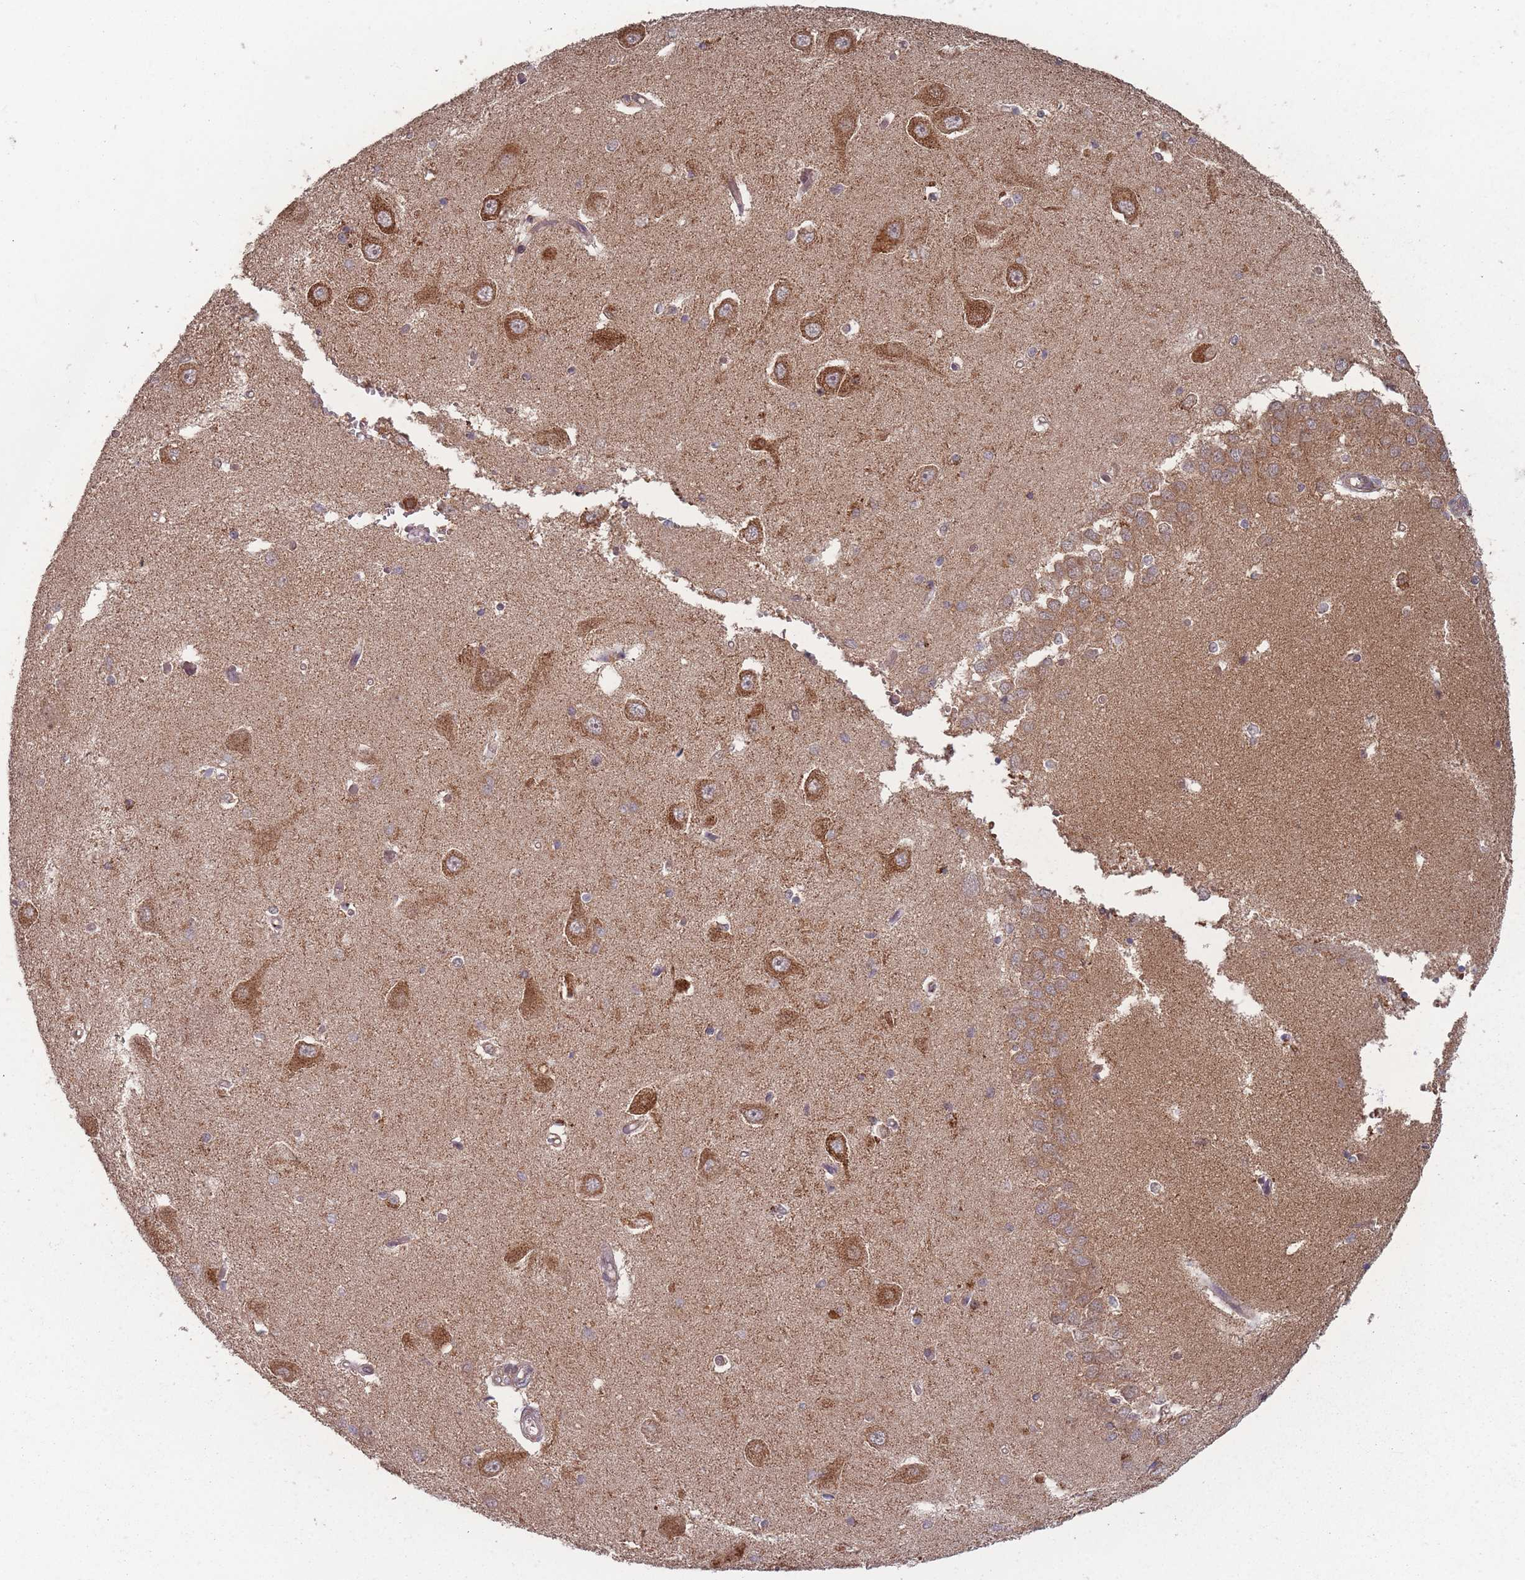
{"staining": {"intensity": "moderate", "quantity": "<25%", "location": "cytoplasmic/membranous"}, "tissue": "hippocampus", "cell_type": "Glial cells", "image_type": "normal", "snomed": [{"axis": "morphology", "description": "Normal tissue, NOS"}, {"axis": "topography", "description": "Hippocampus"}], "caption": "Protein expression analysis of benign hippocampus reveals moderate cytoplasmic/membranous staining in about <25% of glial cells.", "gene": "LYRM7", "patient": {"sex": "male", "age": 45}}